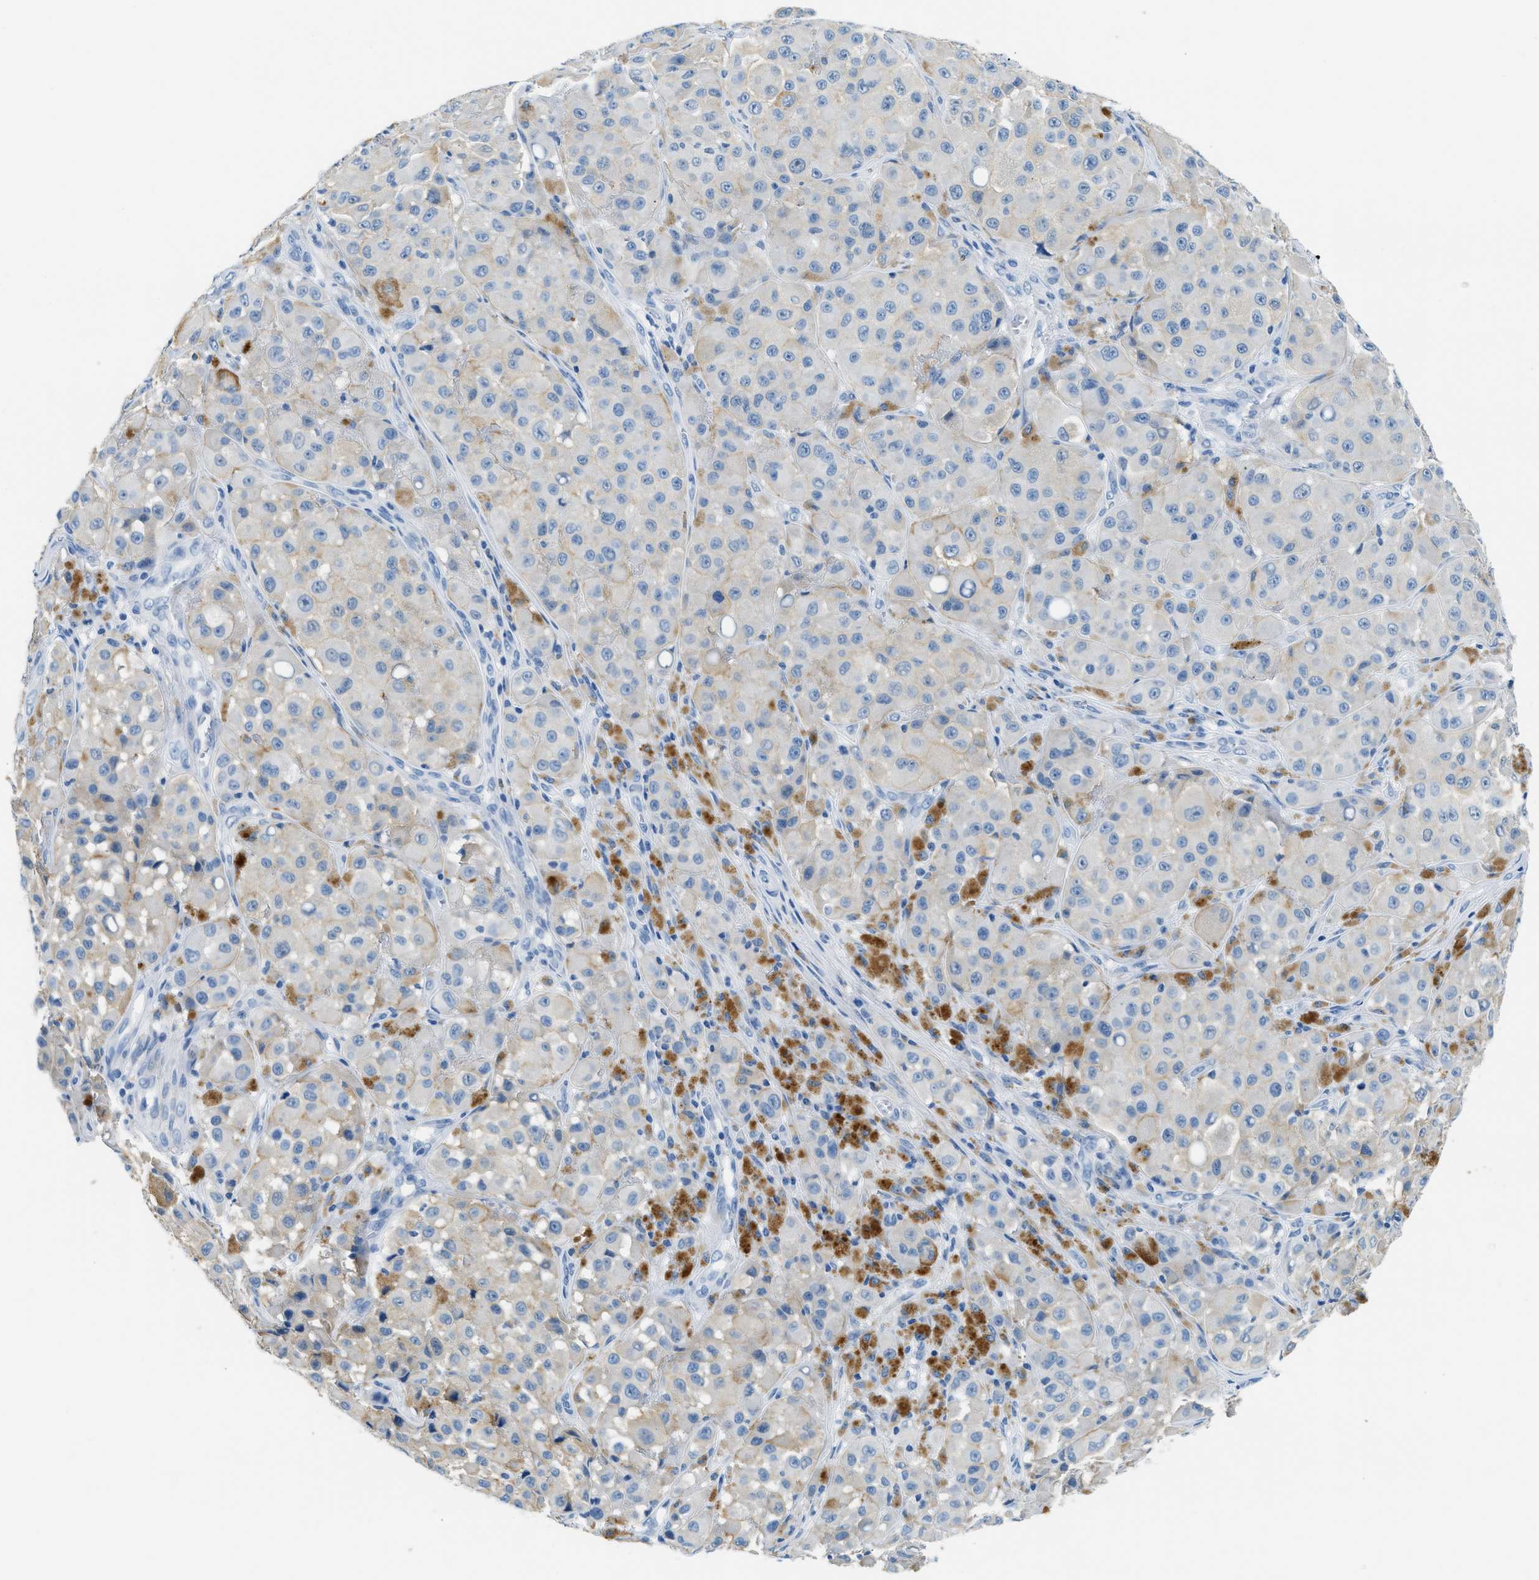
{"staining": {"intensity": "weak", "quantity": "<25%", "location": "cytoplasmic/membranous"}, "tissue": "melanoma", "cell_type": "Tumor cells", "image_type": "cancer", "snomed": [{"axis": "morphology", "description": "Malignant melanoma, NOS"}, {"axis": "topography", "description": "Skin"}], "caption": "The histopathology image reveals no significant expression in tumor cells of malignant melanoma. (DAB immunohistochemistry (IHC), high magnification).", "gene": "CLDN18", "patient": {"sex": "male", "age": 84}}